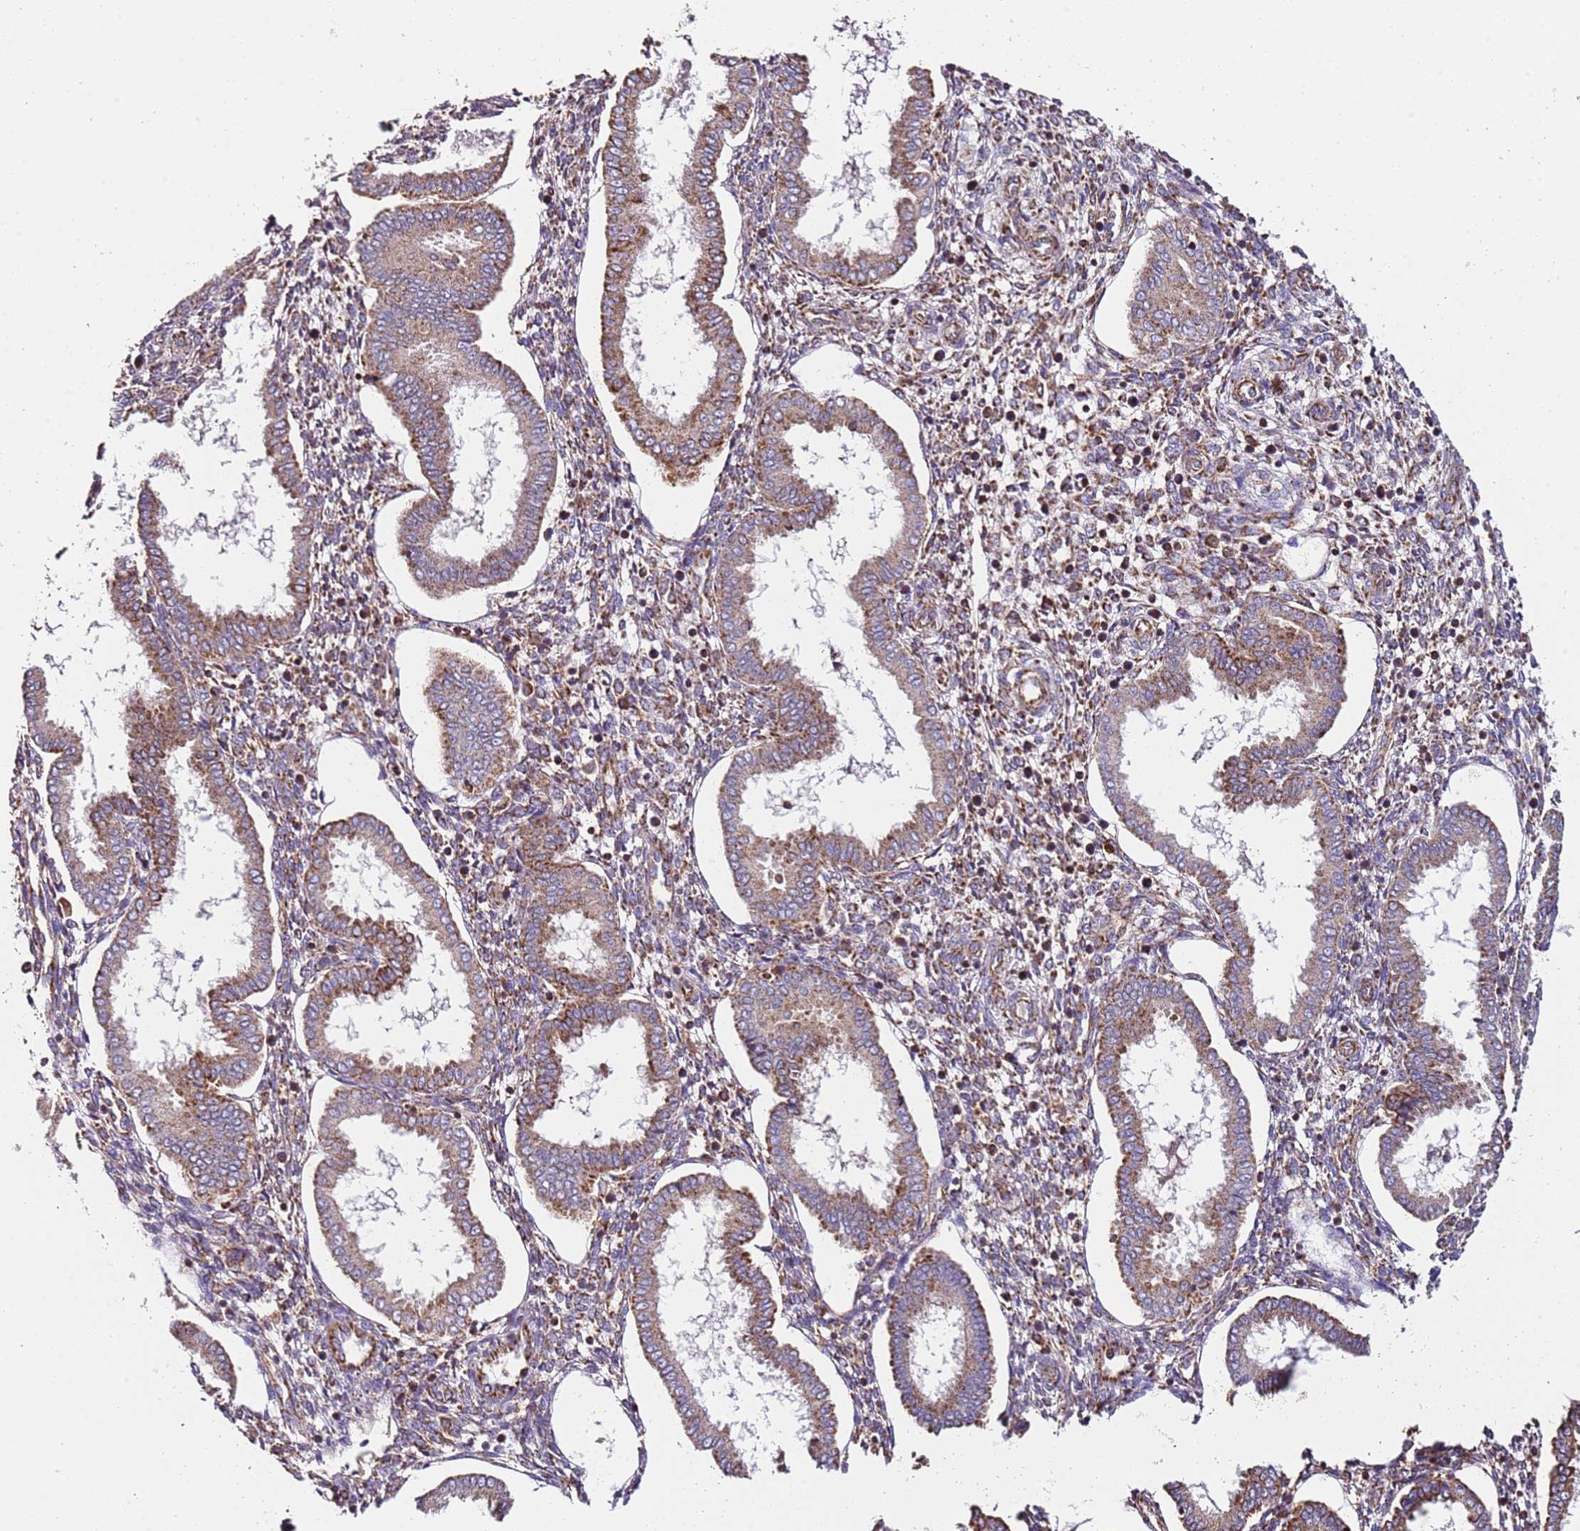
{"staining": {"intensity": "weak", "quantity": "25%-75%", "location": "cytoplasmic/membranous"}, "tissue": "endometrium", "cell_type": "Cells in endometrial stroma", "image_type": "normal", "snomed": [{"axis": "morphology", "description": "Normal tissue, NOS"}, {"axis": "topography", "description": "Endometrium"}], "caption": "Normal endometrium reveals weak cytoplasmic/membranous positivity in approximately 25%-75% of cells in endometrial stroma.", "gene": "RMND5A", "patient": {"sex": "female", "age": 24}}